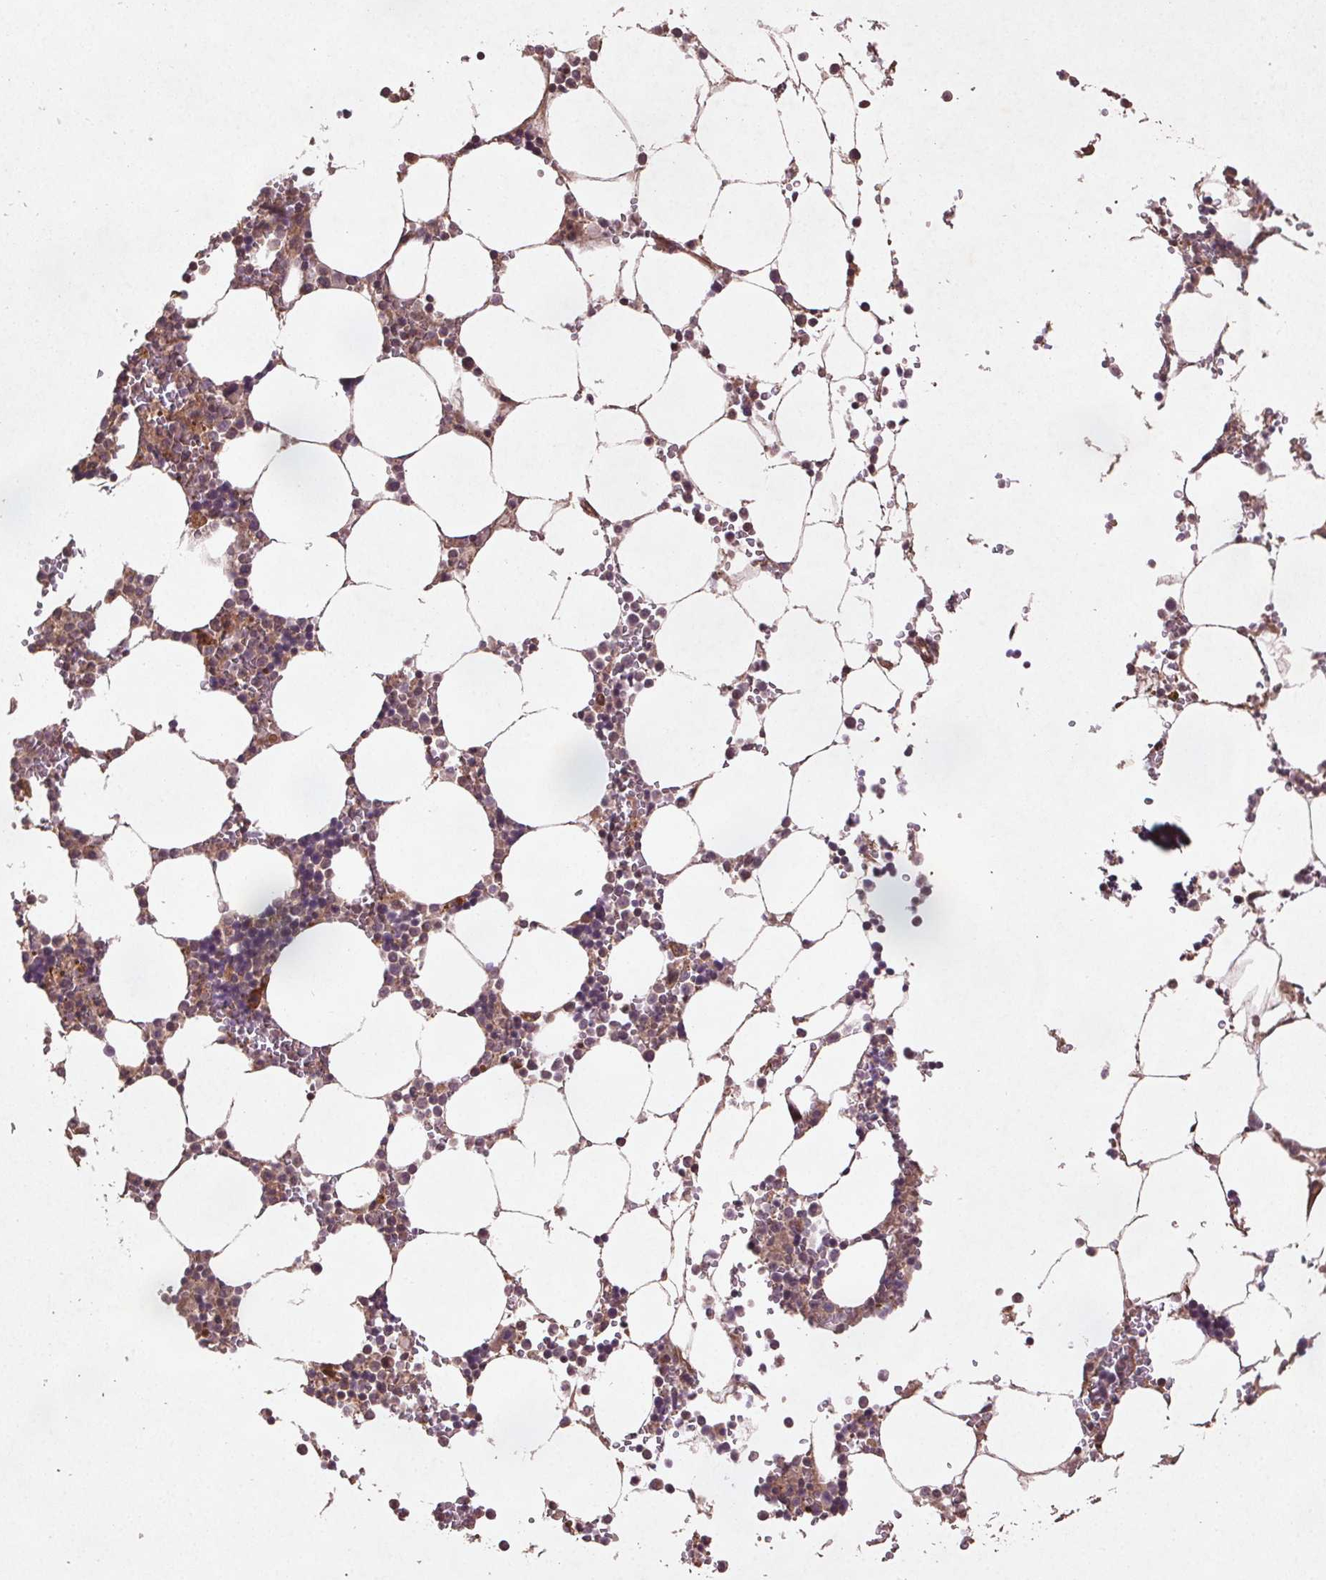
{"staining": {"intensity": "weak", "quantity": "25%-75%", "location": "cytoplasmic/membranous"}, "tissue": "bone marrow", "cell_type": "Hematopoietic cells", "image_type": "normal", "snomed": [{"axis": "morphology", "description": "Normal tissue, NOS"}, {"axis": "topography", "description": "Bone marrow"}], "caption": "IHC of unremarkable human bone marrow reveals low levels of weak cytoplasmic/membranous staining in about 25%-75% of hematopoietic cells.", "gene": "SEC14L2", "patient": {"sex": "male", "age": 64}}